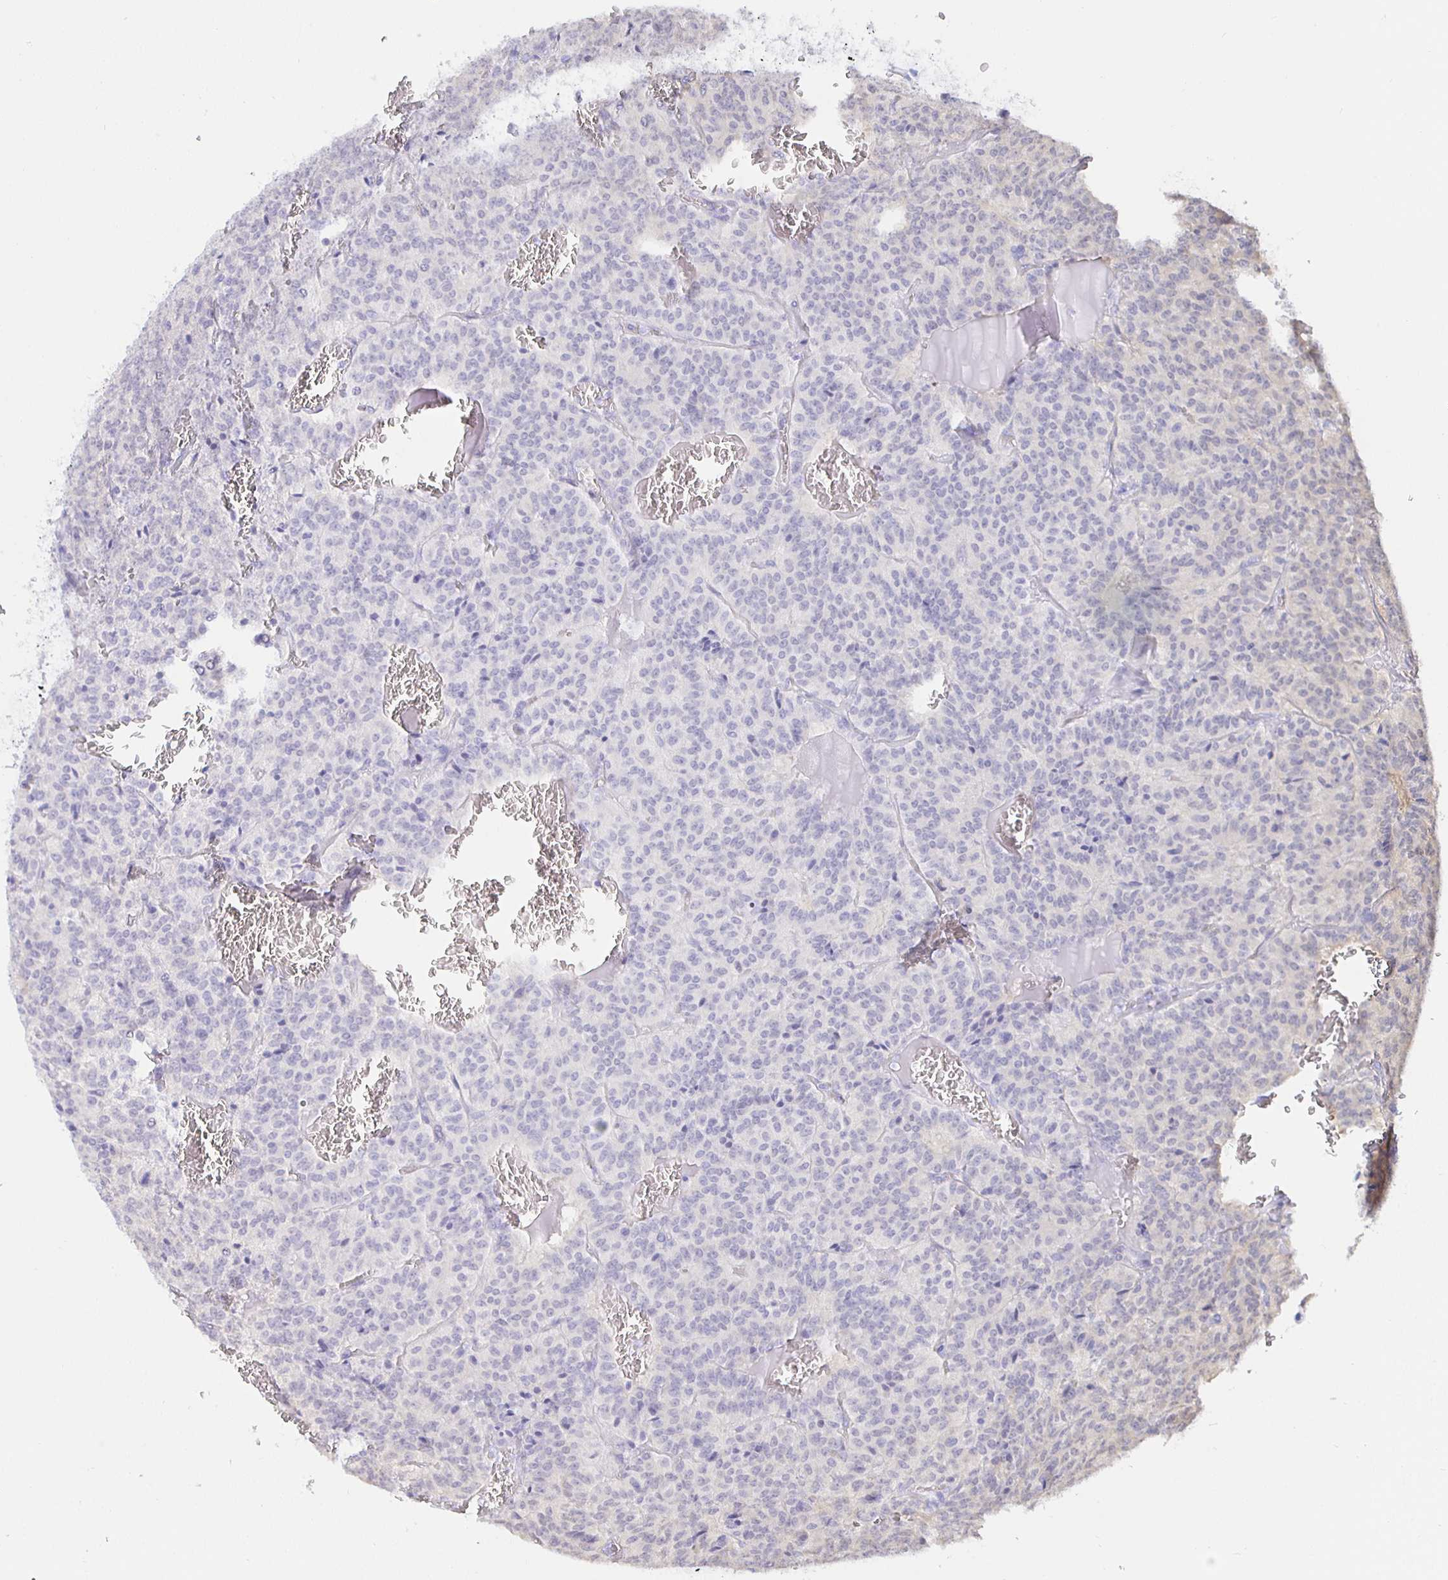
{"staining": {"intensity": "negative", "quantity": "none", "location": "none"}, "tissue": "carcinoid", "cell_type": "Tumor cells", "image_type": "cancer", "snomed": [{"axis": "morphology", "description": "Carcinoid, malignant, NOS"}, {"axis": "topography", "description": "Lung"}], "caption": "DAB immunohistochemical staining of carcinoid shows no significant positivity in tumor cells.", "gene": "HSPA4L", "patient": {"sex": "male", "age": 70}}